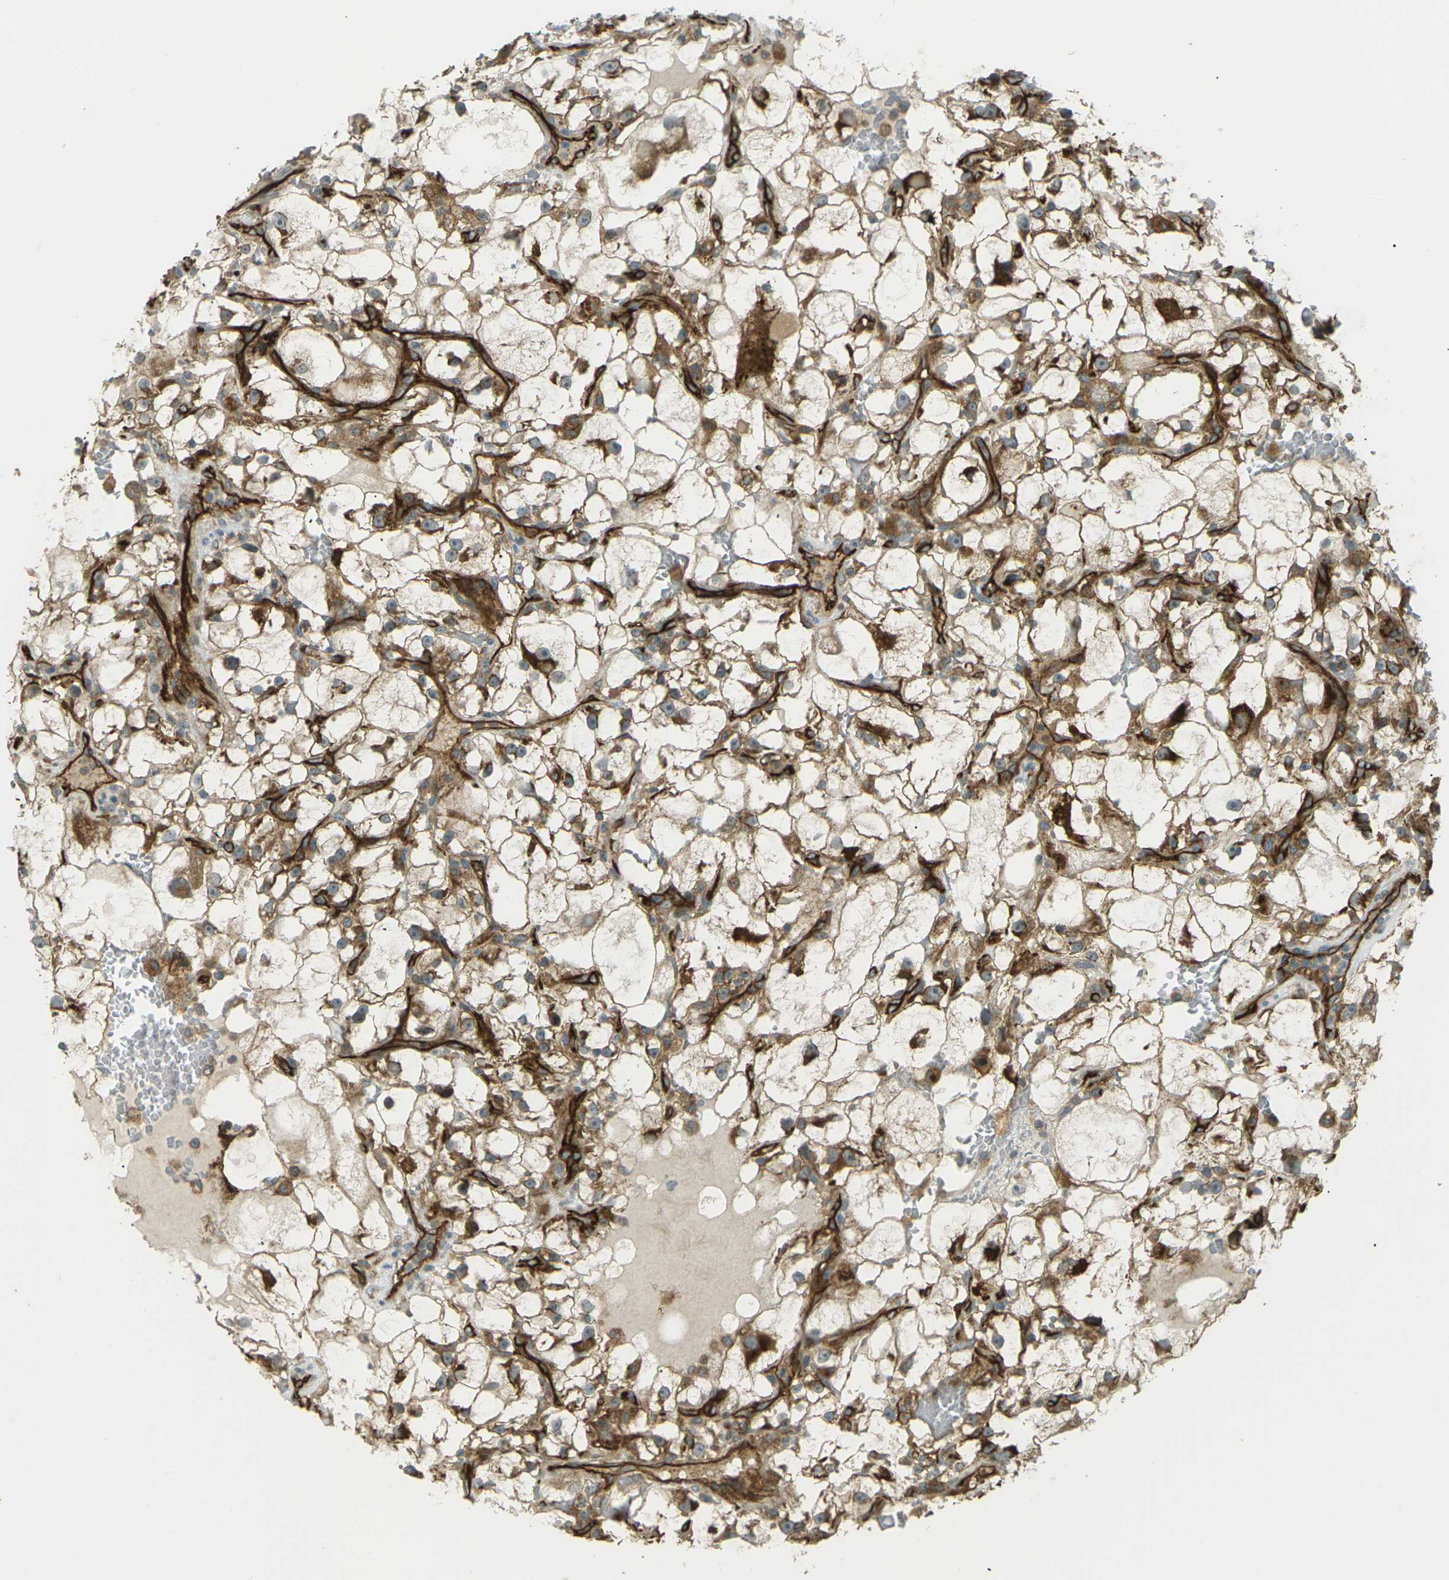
{"staining": {"intensity": "moderate", "quantity": ">75%", "location": "cytoplasmic/membranous"}, "tissue": "renal cancer", "cell_type": "Tumor cells", "image_type": "cancer", "snomed": [{"axis": "morphology", "description": "Adenocarcinoma, NOS"}, {"axis": "topography", "description": "Kidney"}], "caption": "IHC (DAB) staining of human renal cancer reveals moderate cytoplasmic/membranous protein expression in about >75% of tumor cells. (Stains: DAB in brown, nuclei in blue, Microscopy: brightfield microscopy at high magnification).", "gene": "S1PR1", "patient": {"sex": "female", "age": 60}}